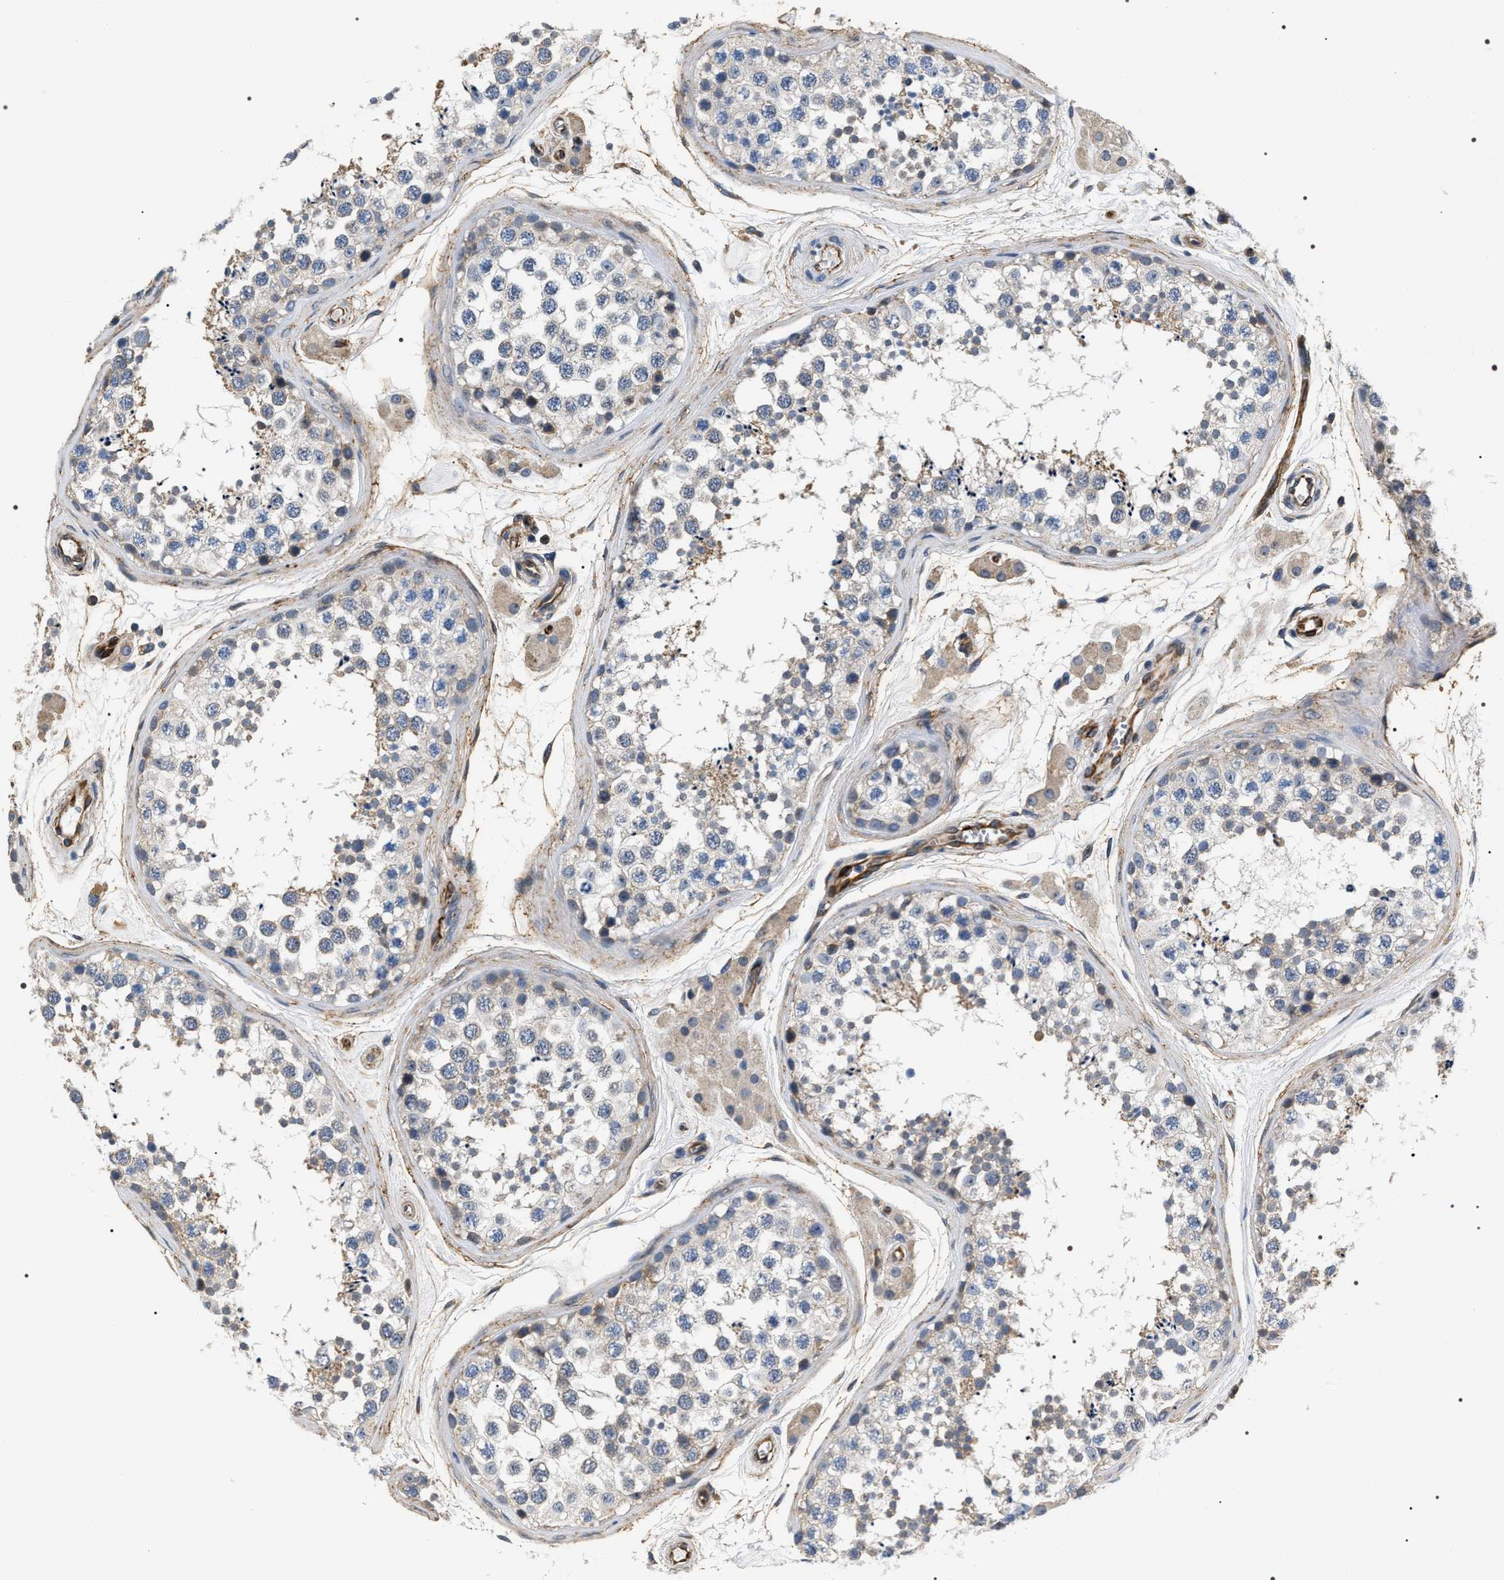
{"staining": {"intensity": "weak", "quantity": "<25%", "location": "cytoplasmic/membranous"}, "tissue": "testis", "cell_type": "Cells in seminiferous ducts", "image_type": "normal", "snomed": [{"axis": "morphology", "description": "Normal tissue, NOS"}, {"axis": "topography", "description": "Testis"}], "caption": "Protein analysis of benign testis demonstrates no significant expression in cells in seminiferous ducts.", "gene": "PKD1L1", "patient": {"sex": "male", "age": 56}}